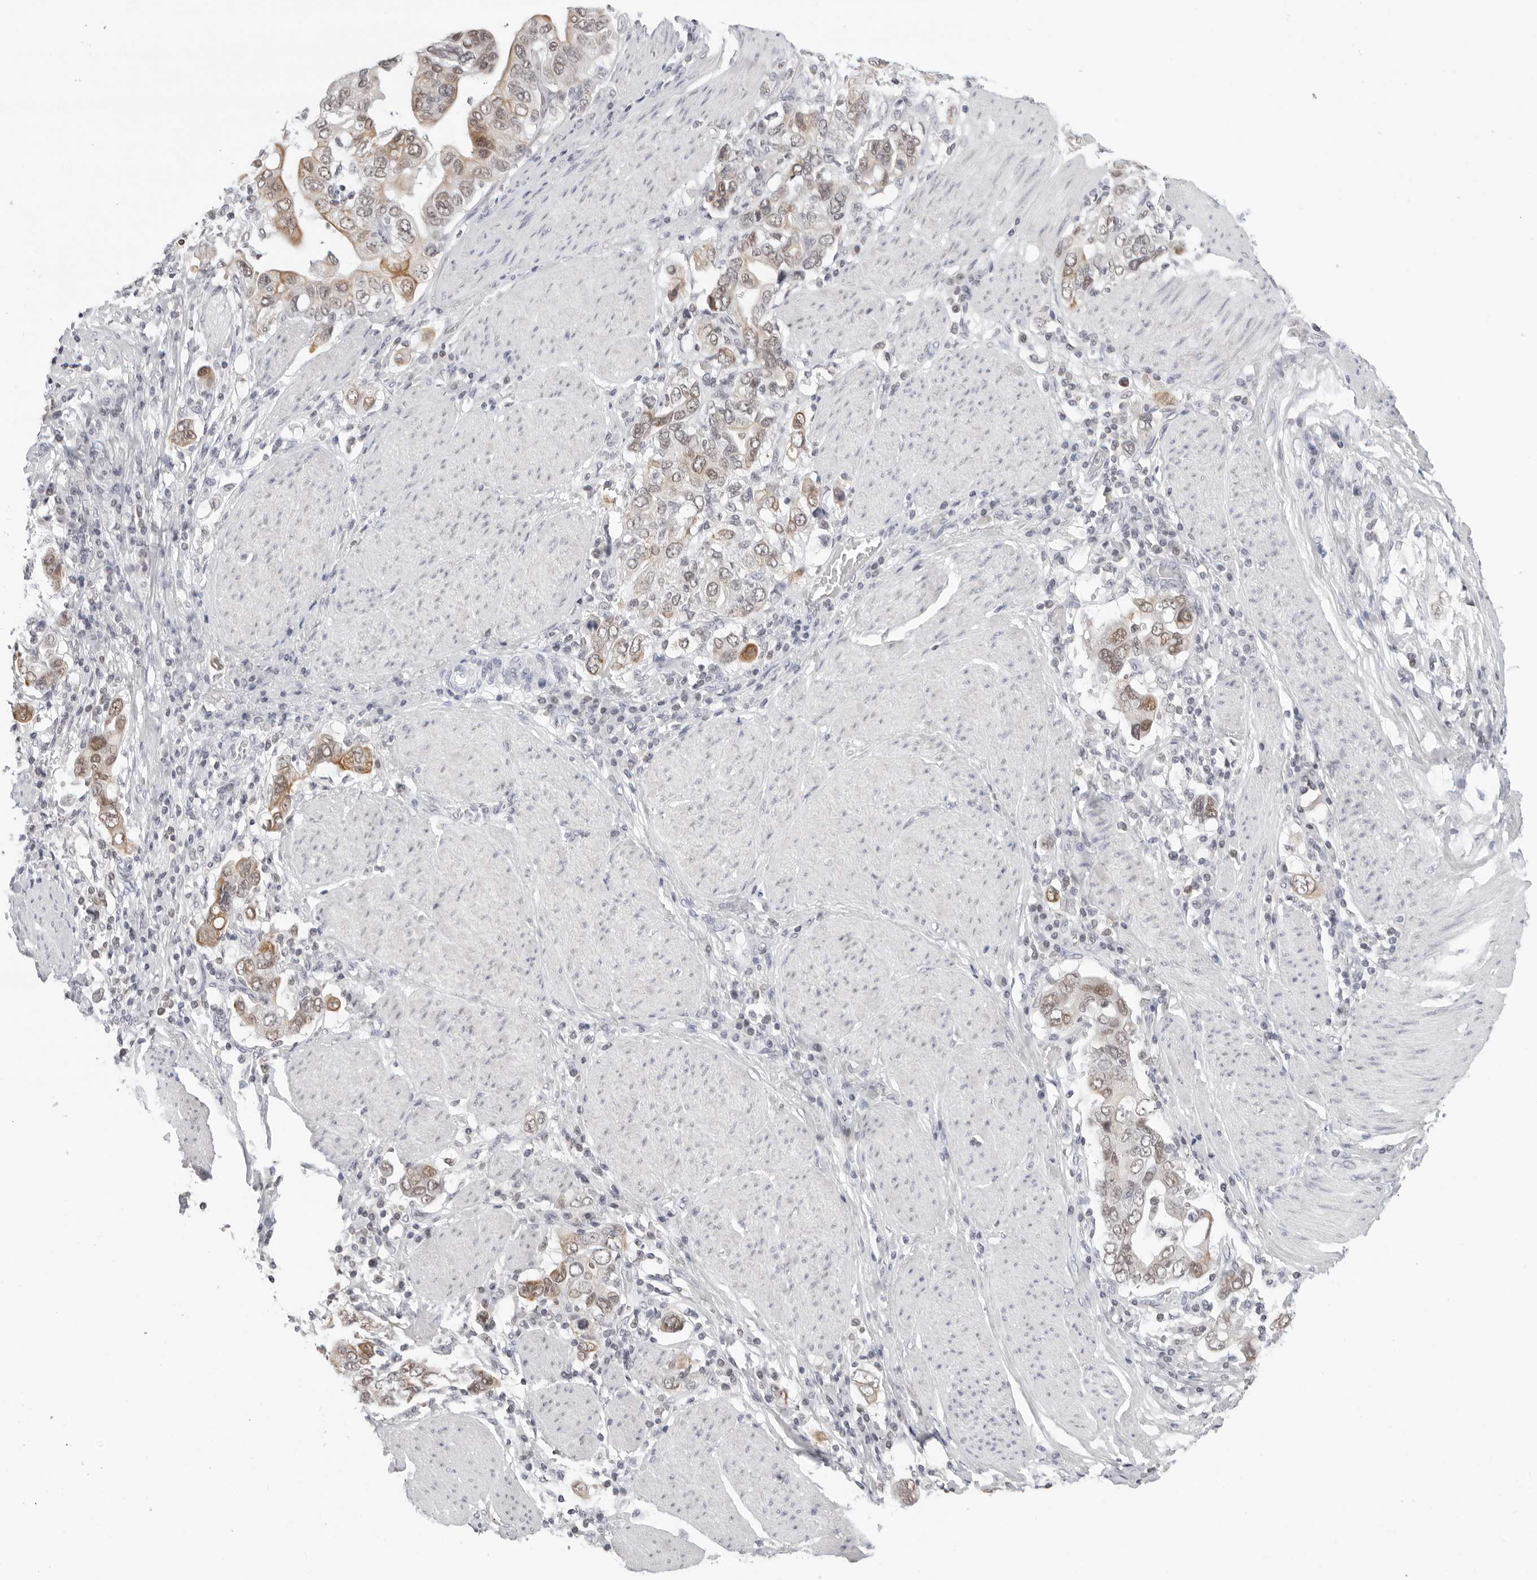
{"staining": {"intensity": "moderate", "quantity": ">75%", "location": "cytoplasmic/membranous,nuclear"}, "tissue": "stomach cancer", "cell_type": "Tumor cells", "image_type": "cancer", "snomed": [{"axis": "morphology", "description": "Adenocarcinoma, NOS"}, {"axis": "topography", "description": "Stomach, upper"}], "caption": "DAB (3,3'-diaminobenzidine) immunohistochemical staining of human stomach adenocarcinoma displays moderate cytoplasmic/membranous and nuclear protein staining in approximately >75% of tumor cells.", "gene": "FLG2", "patient": {"sex": "male", "age": 62}}